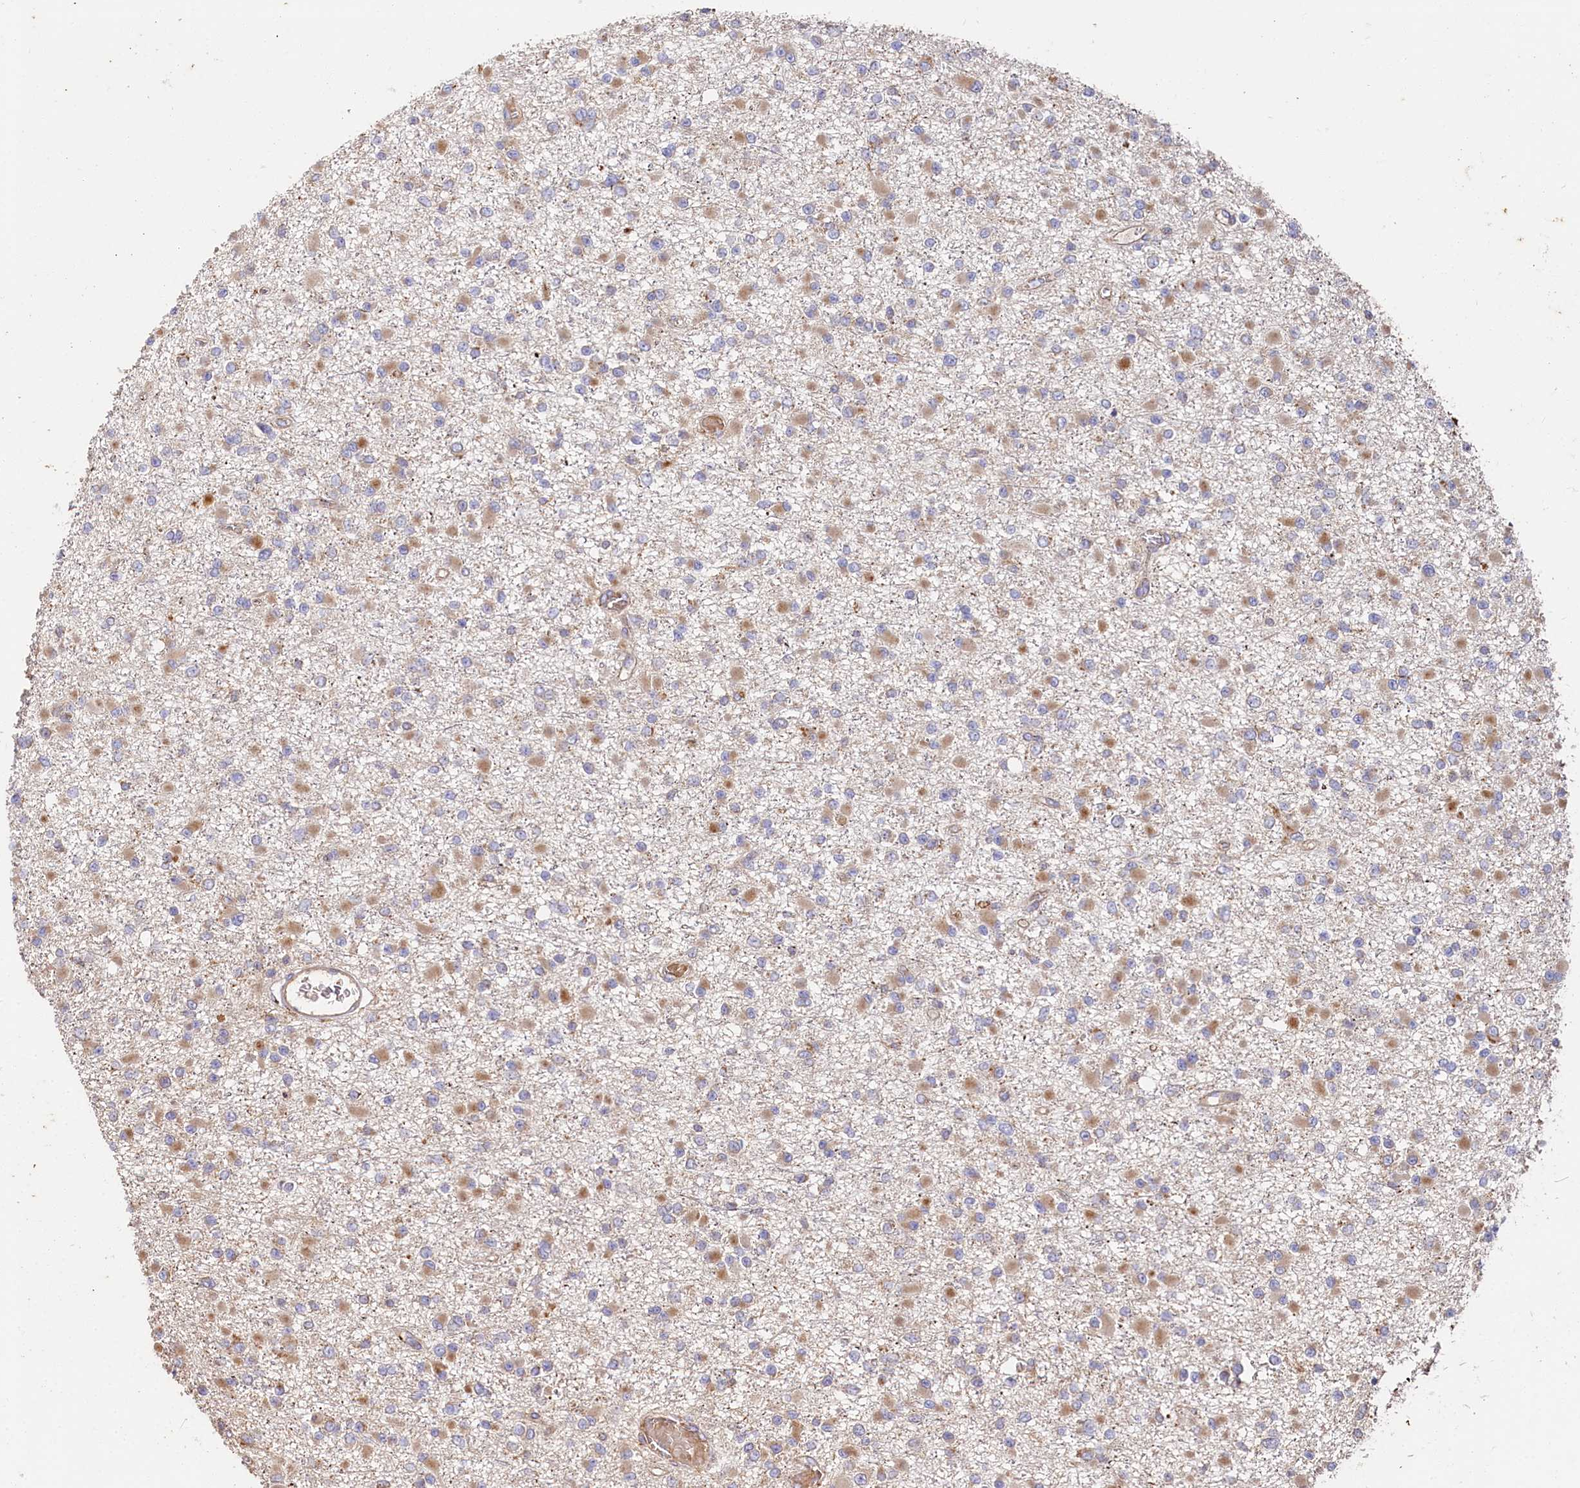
{"staining": {"intensity": "weak", "quantity": "25%-75%", "location": "cytoplasmic/membranous"}, "tissue": "glioma", "cell_type": "Tumor cells", "image_type": "cancer", "snomed": [{"axis": "morphology", "description": "Glioma, malignant, Low grade"}, {"axis": "topography", "description": "Brain"}], "caption": "The photomicrograph shows immunohistochemical staining of glioma. There is weak cytoplasmic/membranous staining is seen in about 25%-75% of tumor cells. (DAB (3,3'-diaminobenzidine) IHC with brightfield microscopy, high magnification).", "gene": "WDR73", "patient": {"sex": "female", "age": 22}}